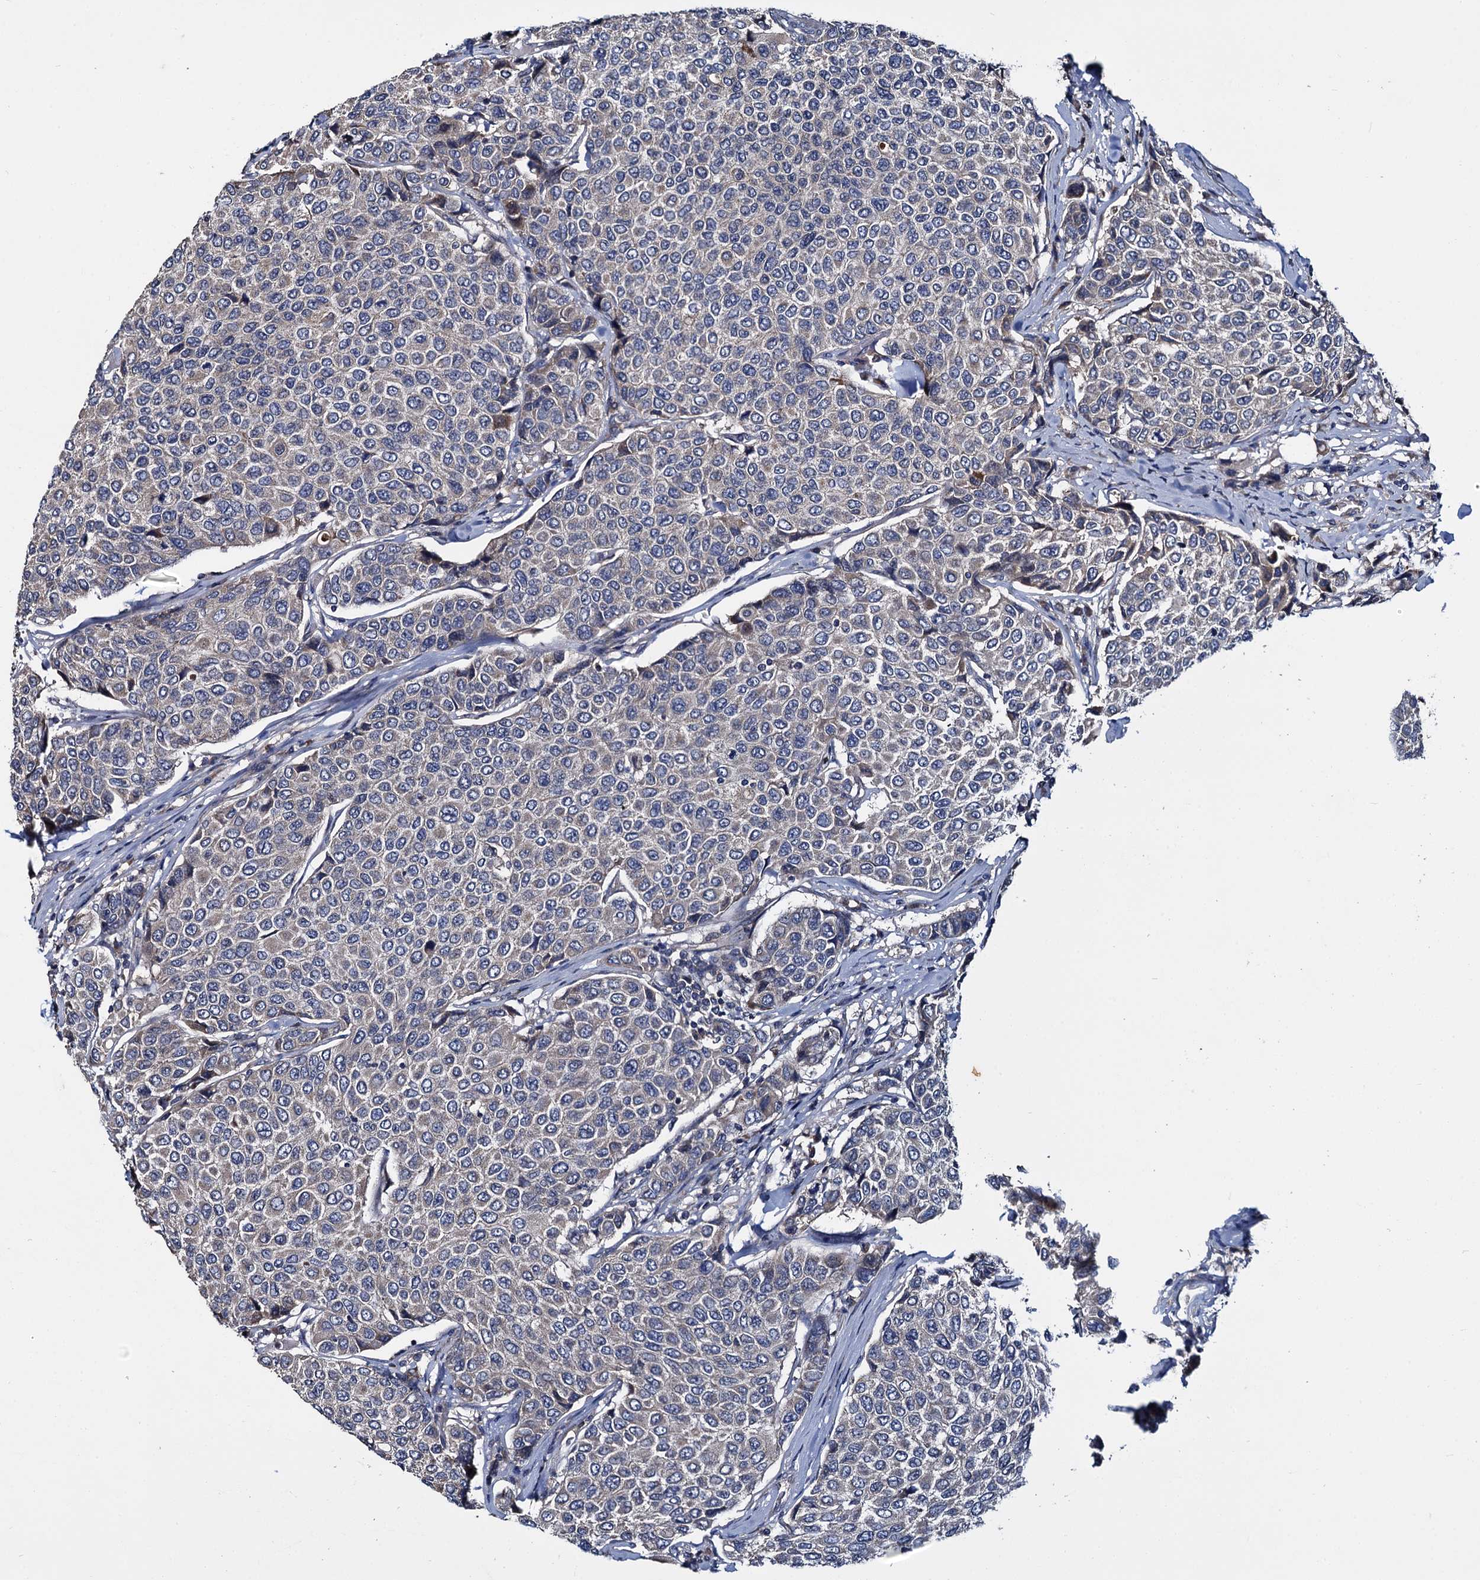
{"staining": {"intensity": "negative", "quantity": "none", "location": "none"}, "tissue": "breast cancer", "cell_type": "Tumor cells", "image_type": "cancer", "snomed": [{"axis": "morphology", "description": "Duct carcinoma"}, {"axis": "topography", "description": "Breast"}], "caption": "Tumor cells show no significant protein positivity in infiltrating ductal carcinoma (breast).", "gene": "CEP192", "patient": {"sex": "female", "age": 55}}